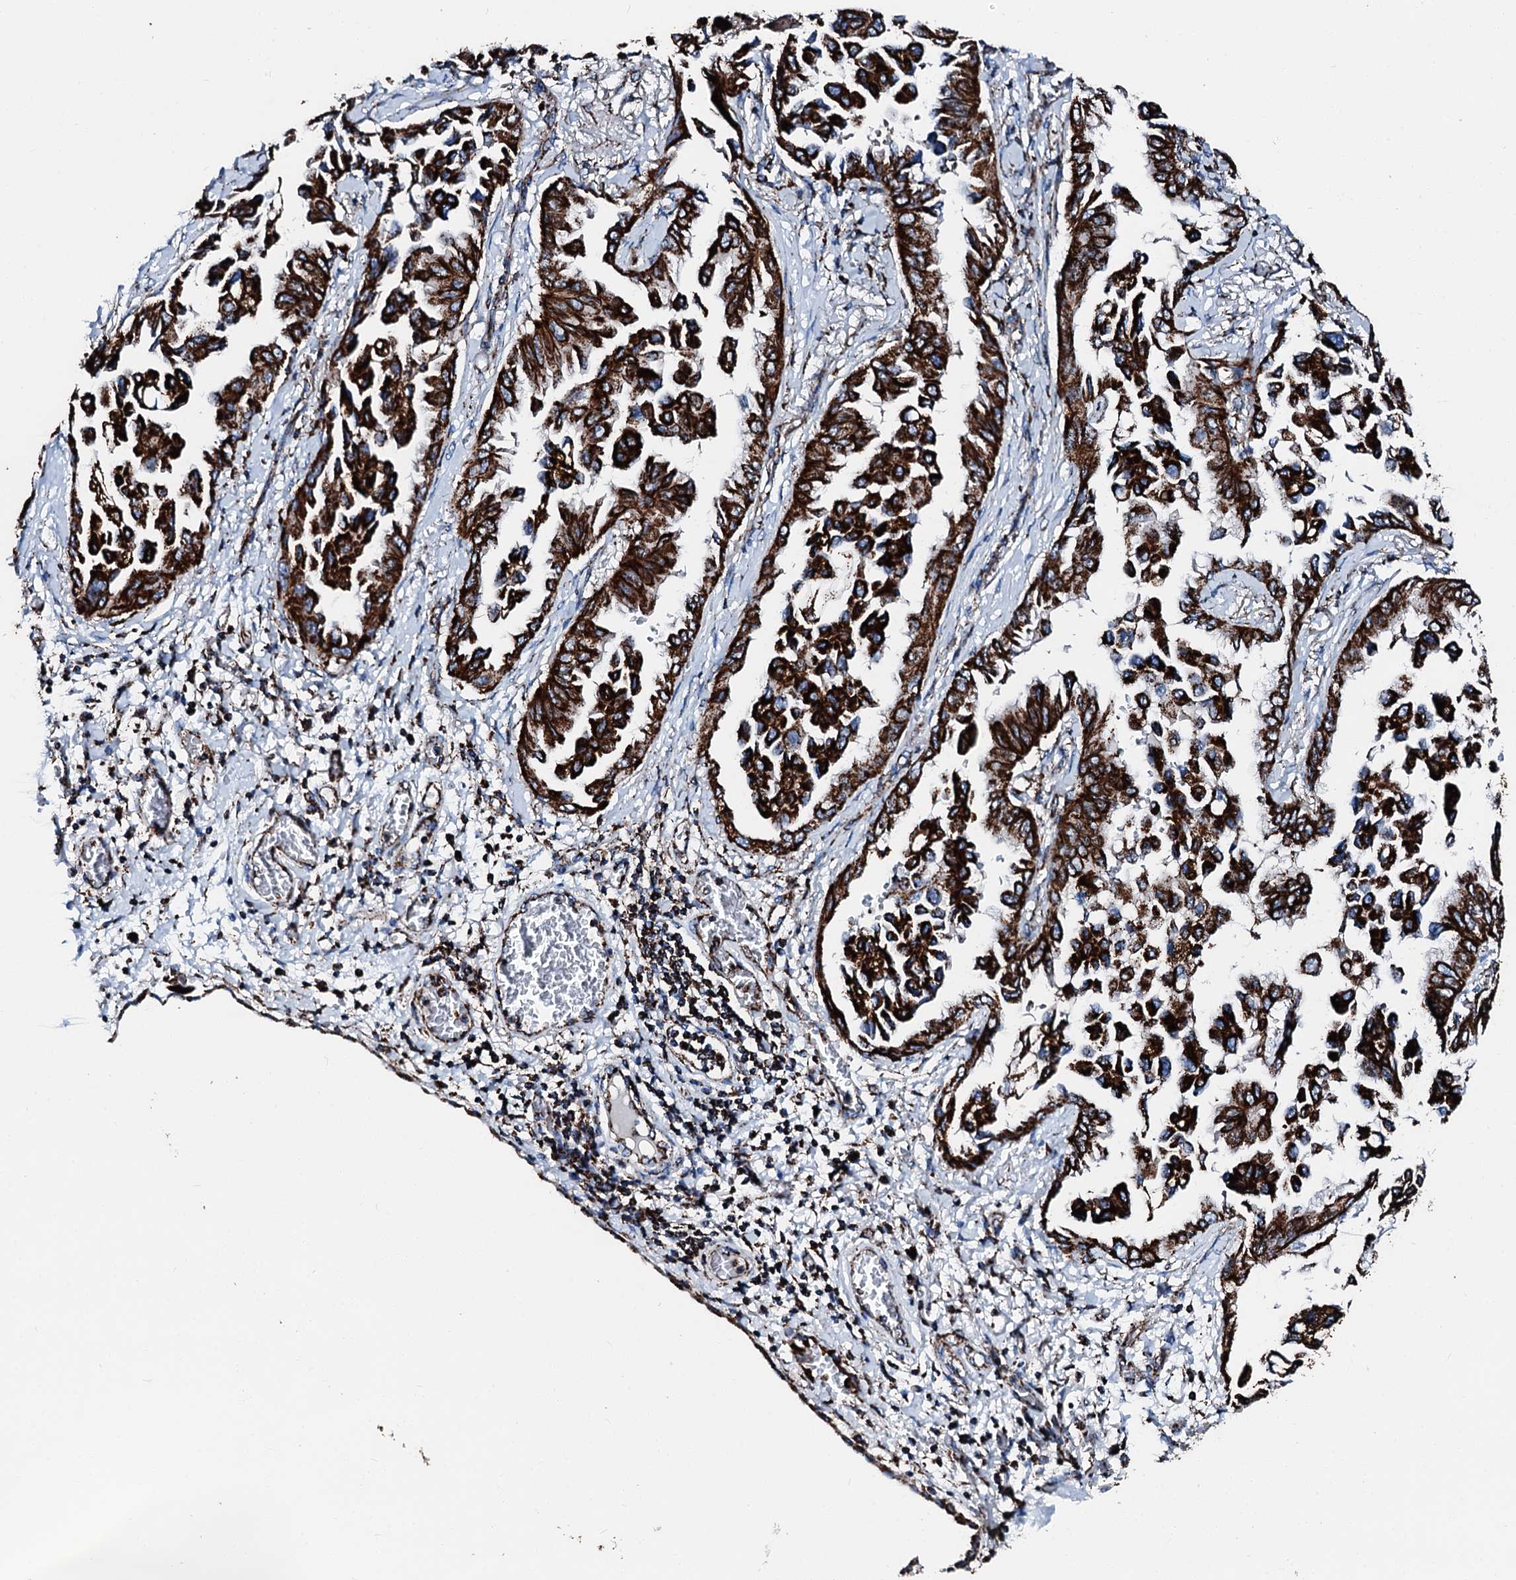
{"staining": {"intensity": "strong", "quantity": ">75%", "location": "cytoplasmic/membranous"}, "tissue": "lung cancer", "cell_type": "Tumor cells", "image_type": "cancer", "snomed": [{"axis": "morphology", "description": "Adenocarcinoma, NOS"}, {"axis": "topography", "description": "Lung"}], "caption": "The image exhibits a brown stain indicating the presence of a protein in the cytoplasmic/membranous of tumor cells in adenocarcinoma (lung).", "gene": "HADH", "patient": {"sex": "female", "age": 67}}